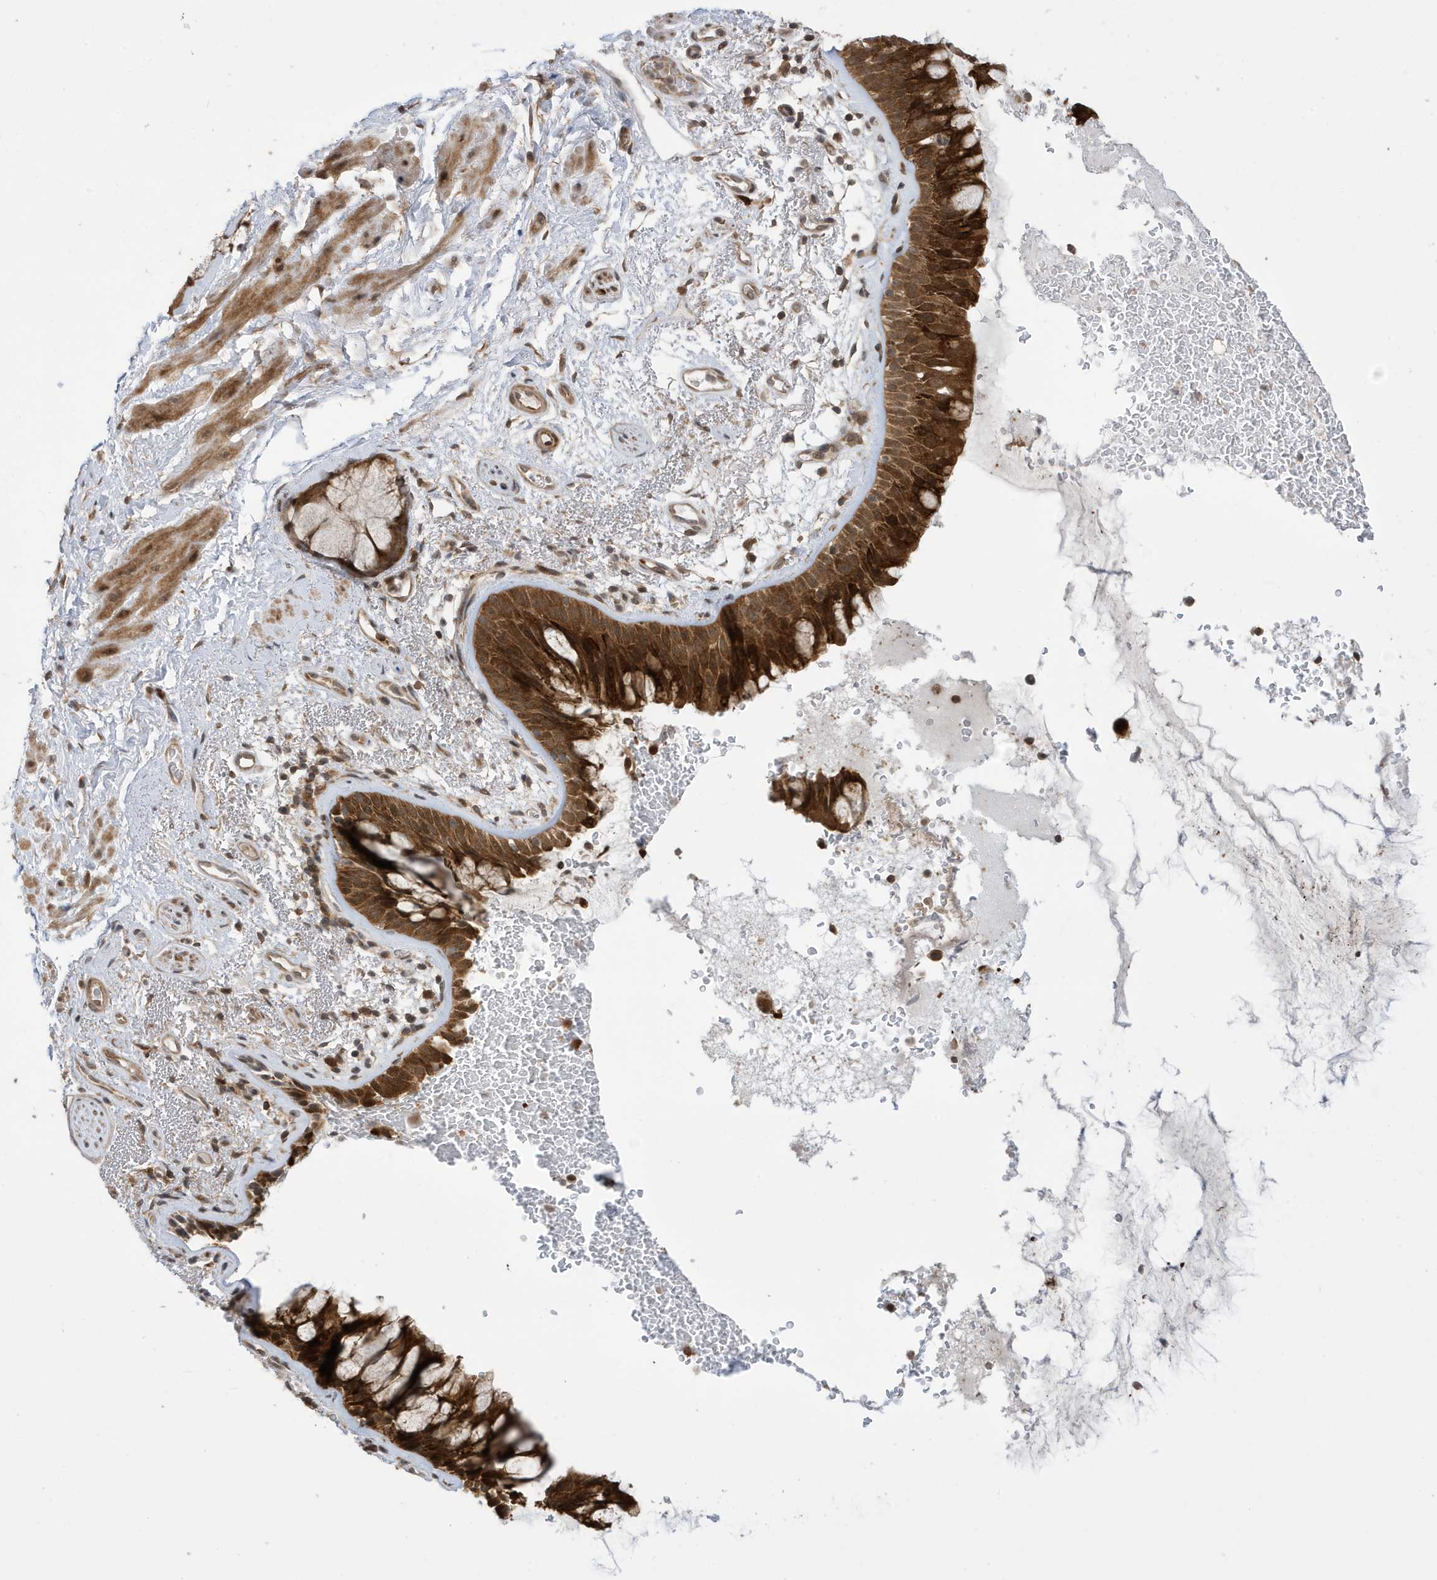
{"staining": {"intensity": "strong", "quantity": ">75%", "location": "cytoplasmic/membranous,nuclear"}, "tissue": "bronchus", "cell_type": "Respiratory epithelial cells", "image_type": "normal", "snomed": [{"axis": "morphology", "description": "Normal tissue, NOS"}, {"axis": "morphology", "description": "Squamous cell carcinoma, NOS"}, {"axis": "topography", "description": "Lymph node"}, {"axis": "topography", "description": "Bronchus"}, {"axis": "topography", "description": "Lung"}], "caption": "Protein expression analysis of benign bronchus exhibits strong cytoplasmic/membranous,nuclear expression in approximately >75% of respiratory epithelial cells. The protein is stained brown, and the nuclei are stained in blue (DAB IHC with brightfield microscopy, high magnification).", "gene": "UBQLN1", "patient": {"sex": "male", "age": 66}}